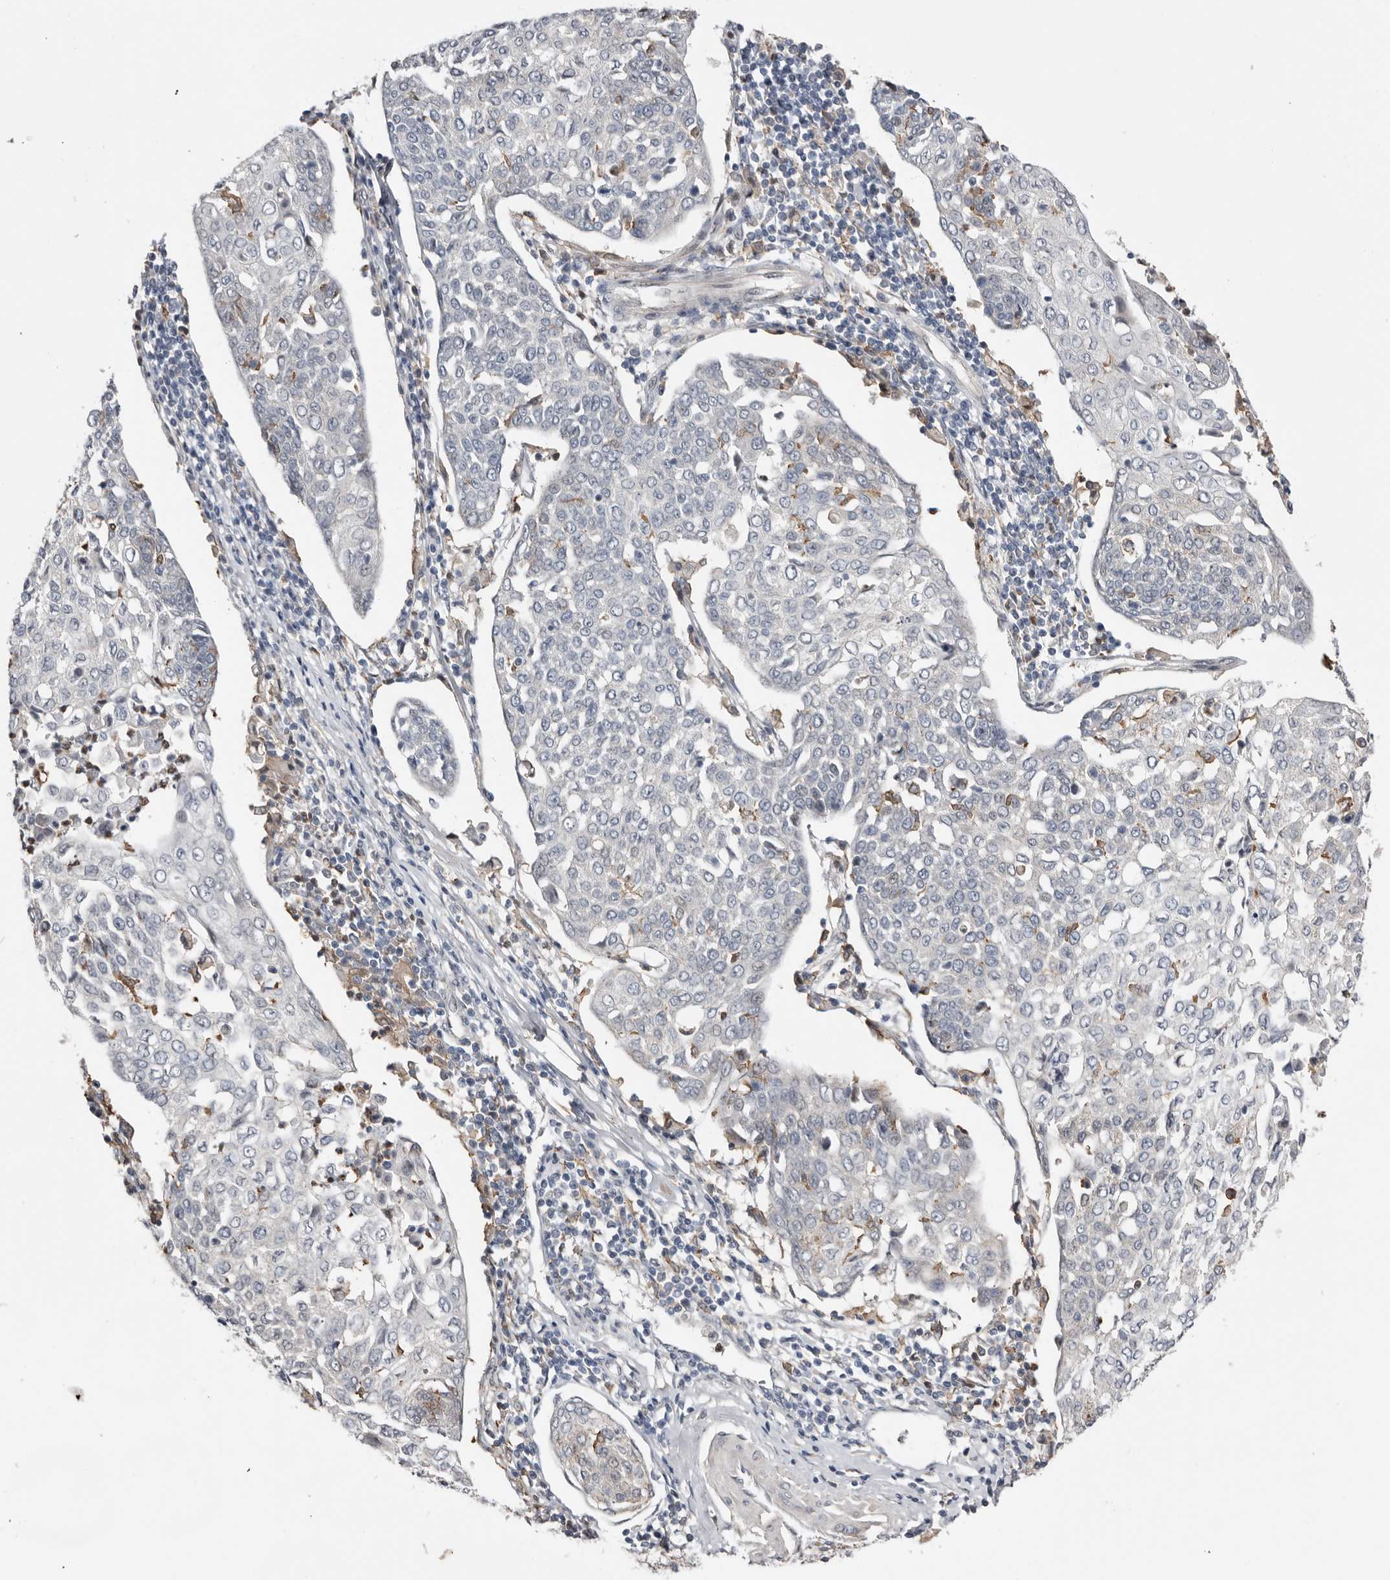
{"staining": {"intensity": "negative", "quantity": "none", "location": "none"}, "tissue": "cervical cancer", "cell_type": "Tumor cells", "image_type": "cancer", "snomed": [{"axis": "morphology", "description": "Squamous cell carcinoma, NOS"}, {"axis": "topography", "description": "Cervix"}], "caption": "High magnification brightfield microscopy of squamous cell carcinoma (cervical) stained with DAB (brown) and counterstained with hematoxylin (blue): tumor cells show no significant positivity.", "gene": "MSRB2", "patient": {"sex": "female", "age": 34}}